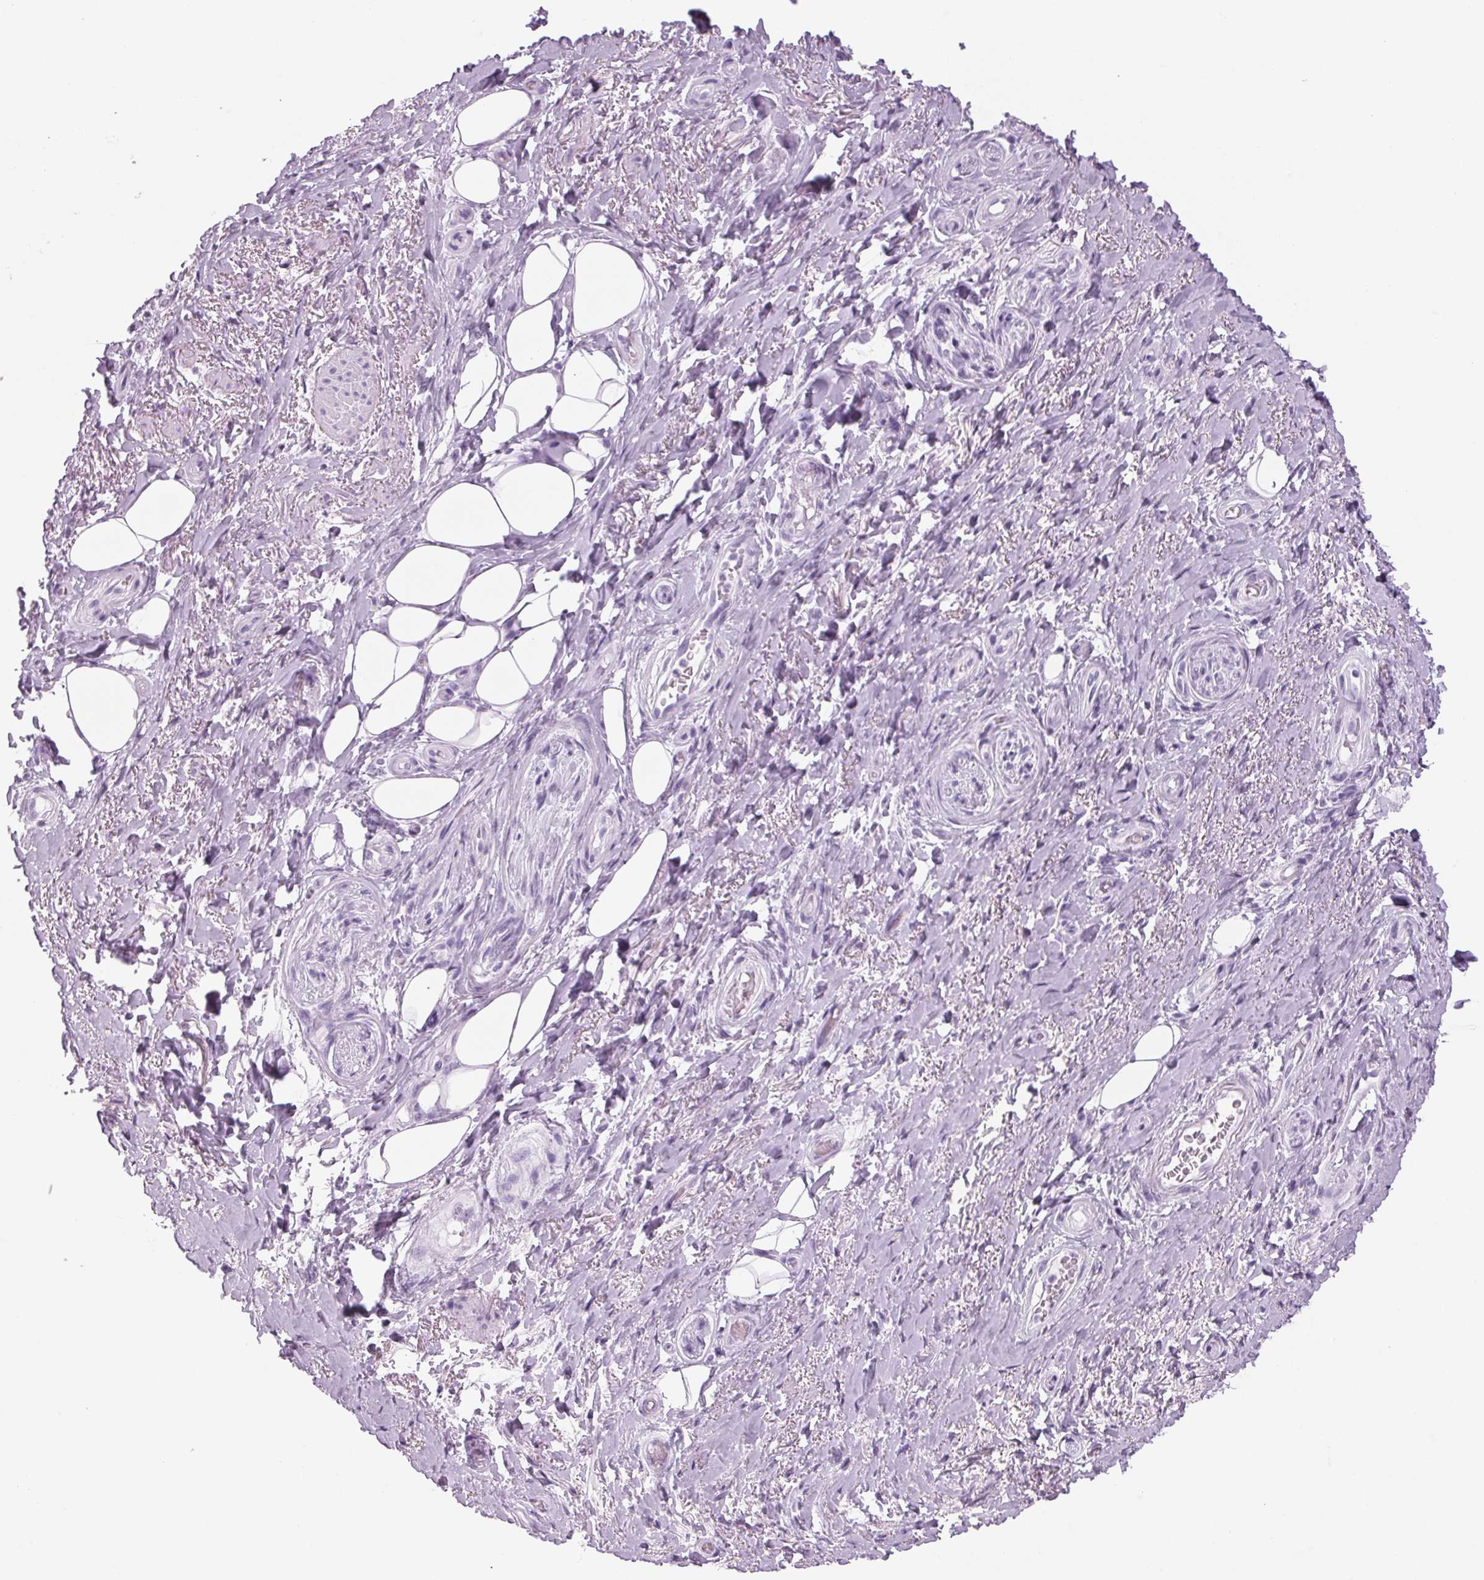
{"staining": {"intensity": "negative", "quantity": "none", "location": "none"}, "tissue": "adipose tissue", "cell_type": "Adipocytes", "image_type": "normal", "snomed": [{"axis": "morphology", "description": "Normal tissue, NOS"}, {"axis": "topography", "description": "Anal"}, {"axis": "topography", "description": "Peripheral nerve tissue"}], "caption": "Adipose tissue stained for a protein using IHC shows no positivity adipocytes.", "gene": "ADAM20", "patient": {"sex": "male", "age": 53}}